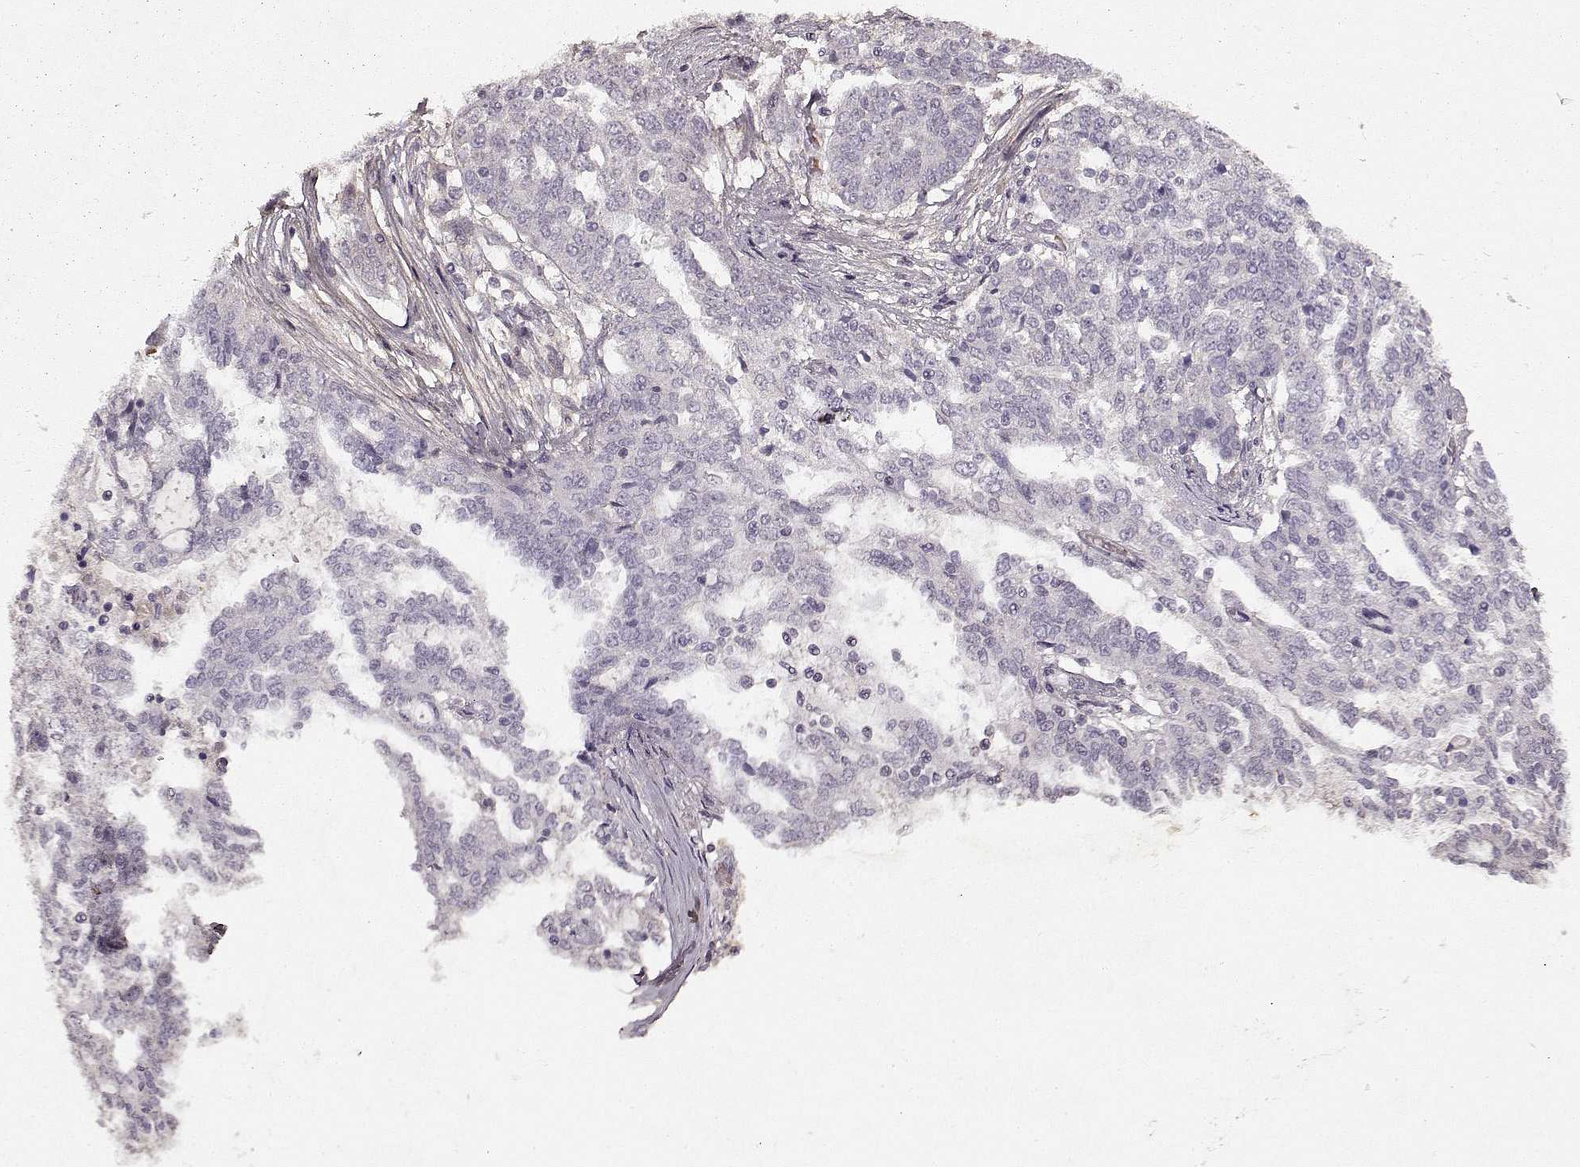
{"staining": {"intensity": "negative", "quantity": "none", "location": "none"}, "tissue": "ovarian cancer", "cell_type": "Tumor cells", "image_type": "cancer", "snomed": [{"axis": "morphology", "description": "Cystadenocarcinoma, serous, NOS"}, {"axis": "topography", "description": "Ovary"}], "caption": "There is no significant expression in tumor cells of ovarian serous cystadenocarcinoma.", "gene": "LUM", "patient": {"sex": "female", "age": 67}}